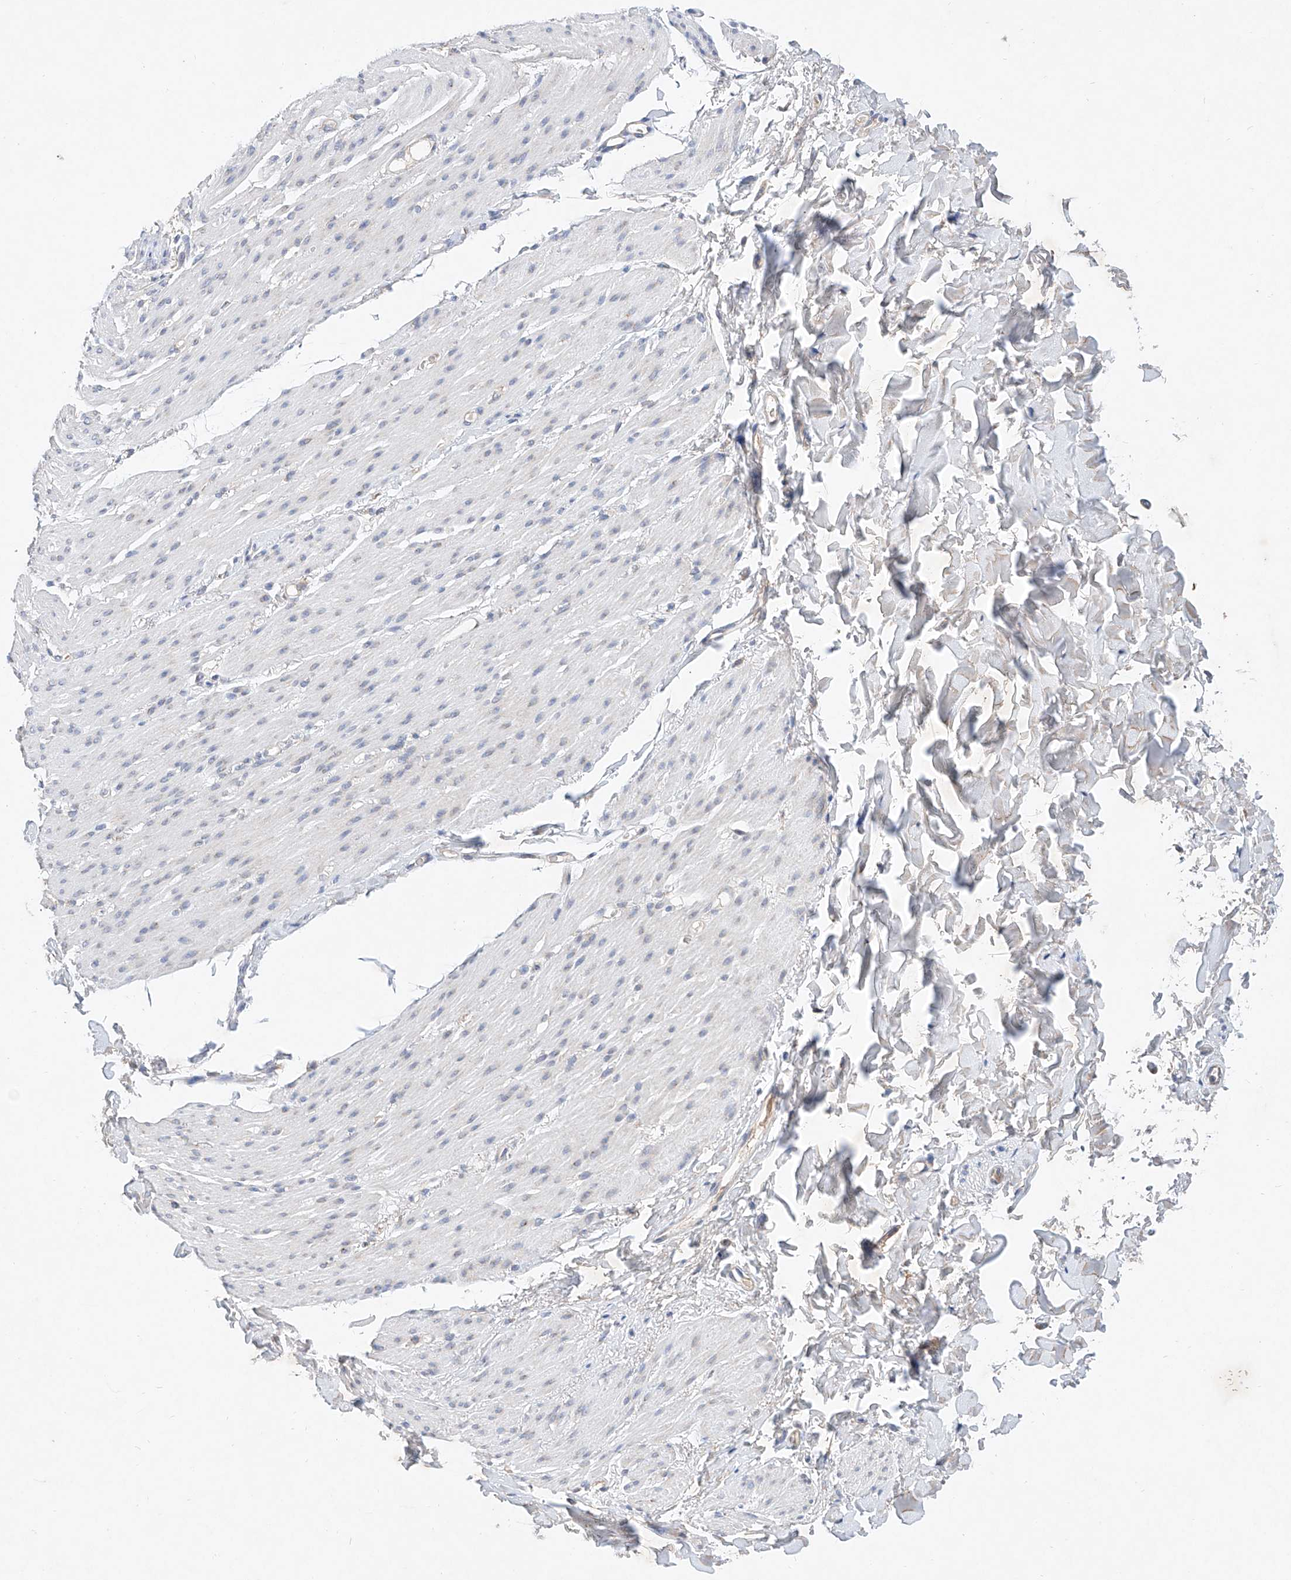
{"staining": {"intensity": "negative", "quantity": "none", "location": "none"}, "tissue": "smooth muscle", "cell_type": "Smooth muscle cells", "image_type": "normal", "snomed": [{"axis": "morphology", "description": "Normal tissue, NOS"}, {"axis": "topography", "description": "Colon"}, {"axis": "topography", "description": "Peripheral nerve tissue"}], "caption": "This is an immunohistochemistry (IHC) micrograph of unremarkable human smooth muscle. There is no positivity in smooth muscle cells.", "gene": "FASTK", "patient": {"sex": "female", "age": 61}}